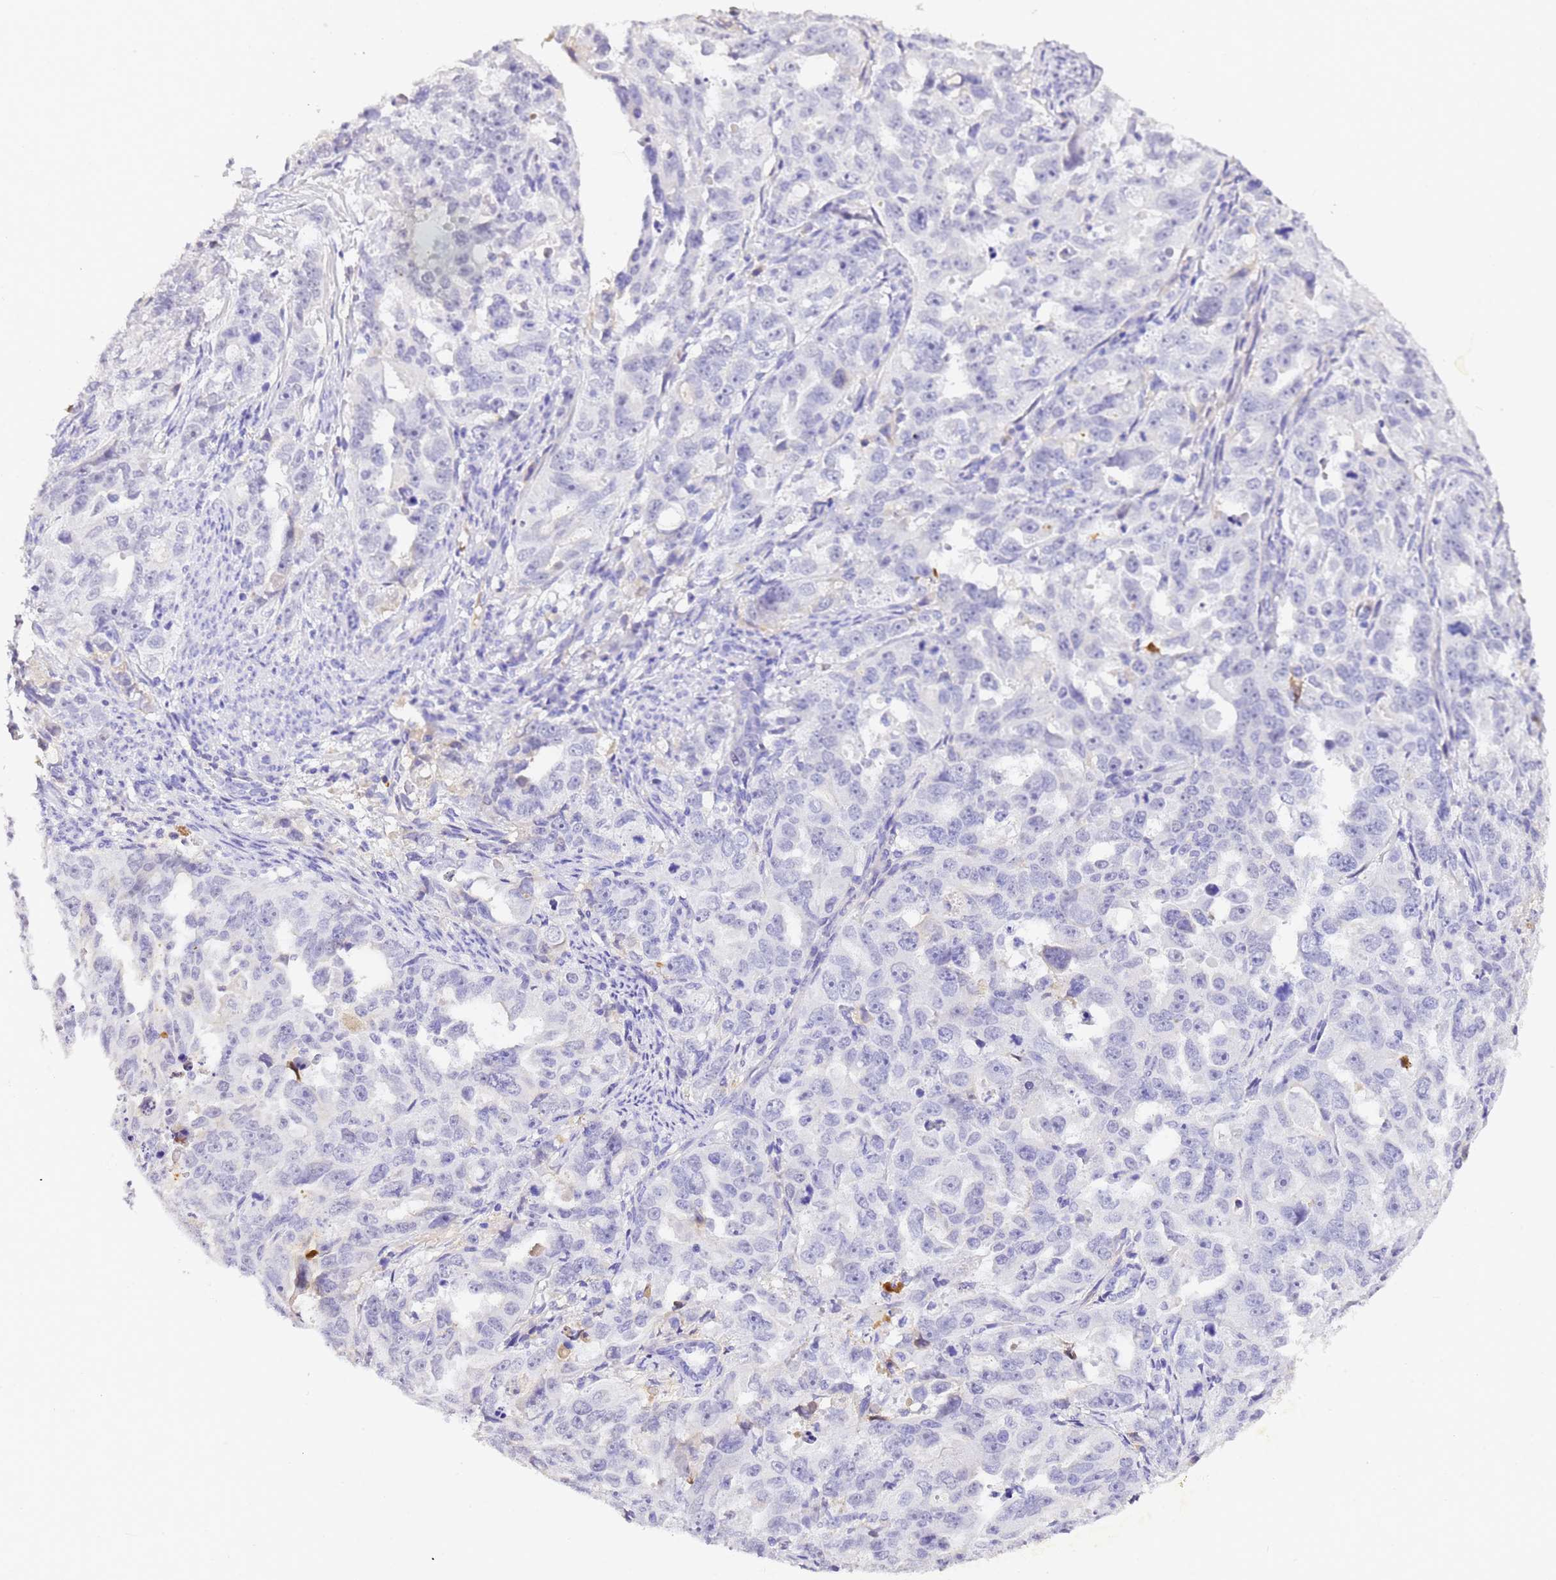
{"staining": {"intensity": "negative", "quantity": "none", "location": "none"}, "tissue": "endometrial cancer", "cell_type": "Tumor cells", "image_type": "cancer", "snomed": [{"axis": "morphology", "description": "Adenocarcinoma, NOS"}, {"axis": "topography", "description": "Endometrium"}], "caption": "Protein analysis of endometrial cancer shows no significant expression in tumor cells. (DAB (3,3'-diaminobenzidine) IHC visualized using brightfield microscopy, high magnification).", "gene": "CFHR2", "patient": {"sex": "female", "age": 65}}